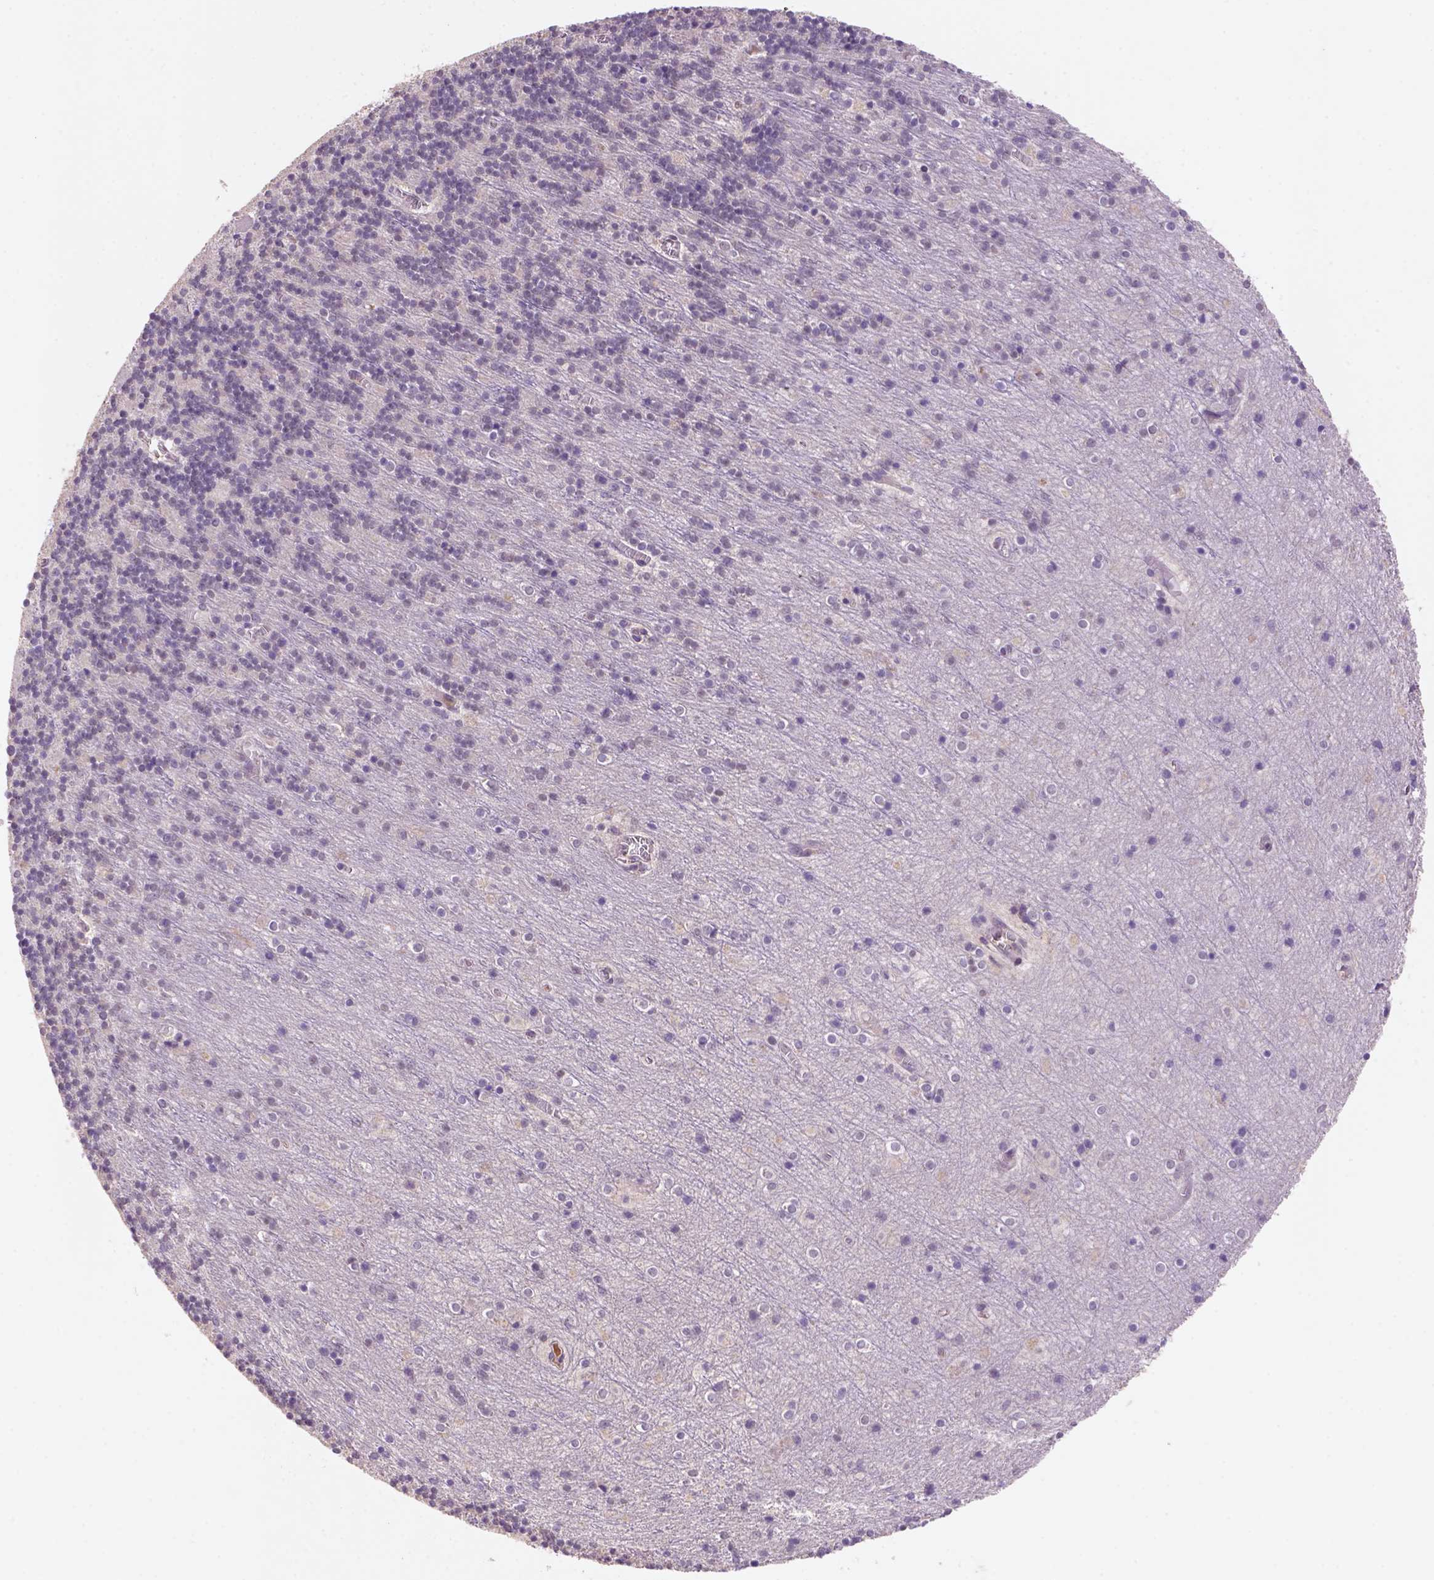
{"staining": {"intensity": "negative", "quantity": "none", "location": "none"}, "tissue": "cerebellum", "cell_type": "Cells in granular layer", "image_type": "normal", "snomed": [{"axis": "morphology", "description": "Normal tissue, NOS"}, {"axis": "topography", "description": "Cerebellum"}], "caption": "IHC photomicrograph of benign cerebellum: human cerebellum stained with DAB demonstrates no significant protein positivity in cells in granular layer.", "gene": "SCML4", "patient": {"sex": "male", "age": 70}}